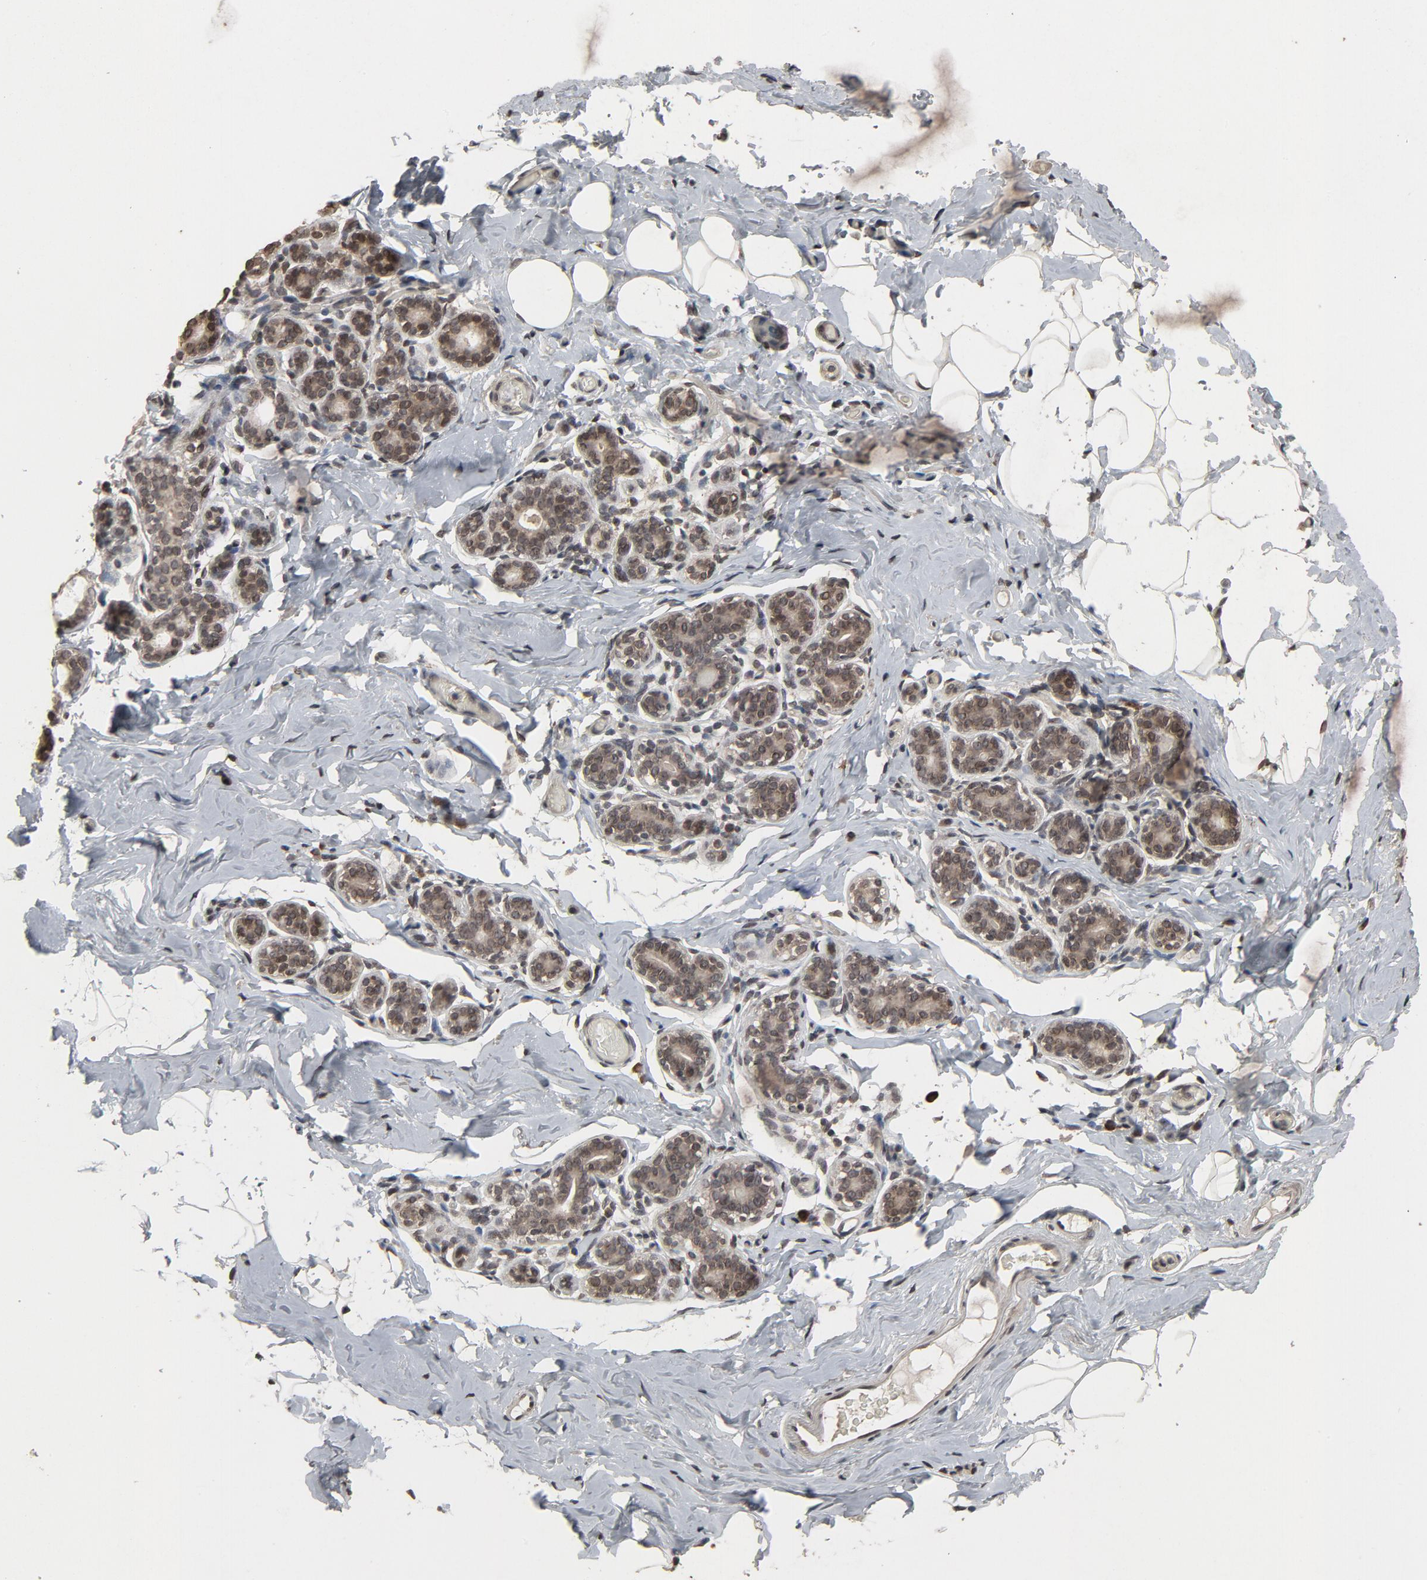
{"staining": {"intensity": "moderate", "quantity": ">75%", "location": "cytoplasmic/membranous,nuclear"}, "tissue": "breast", "cell_type": "Adipocytes", "image_type": "normal", "snomed": [{"axis": "morphology", "description": "Normal tissue, NOS"}, {"axis": "topography", "description": "Breast"}, {"axis": "topography", "description": "Soft tissue"}], "caption": "Immunohistochemistry photomicrograph of benign breast: breast stained using IHC reveals medium levels of moderate protein expression localized specifically in the cytoplasmic/membranous,nuclear of adipocytes, appearing as a cytoplasmic/membranous,nuclear brown color.", "gene": "POM121", "patient": {"sex": "female", "age": 75}}